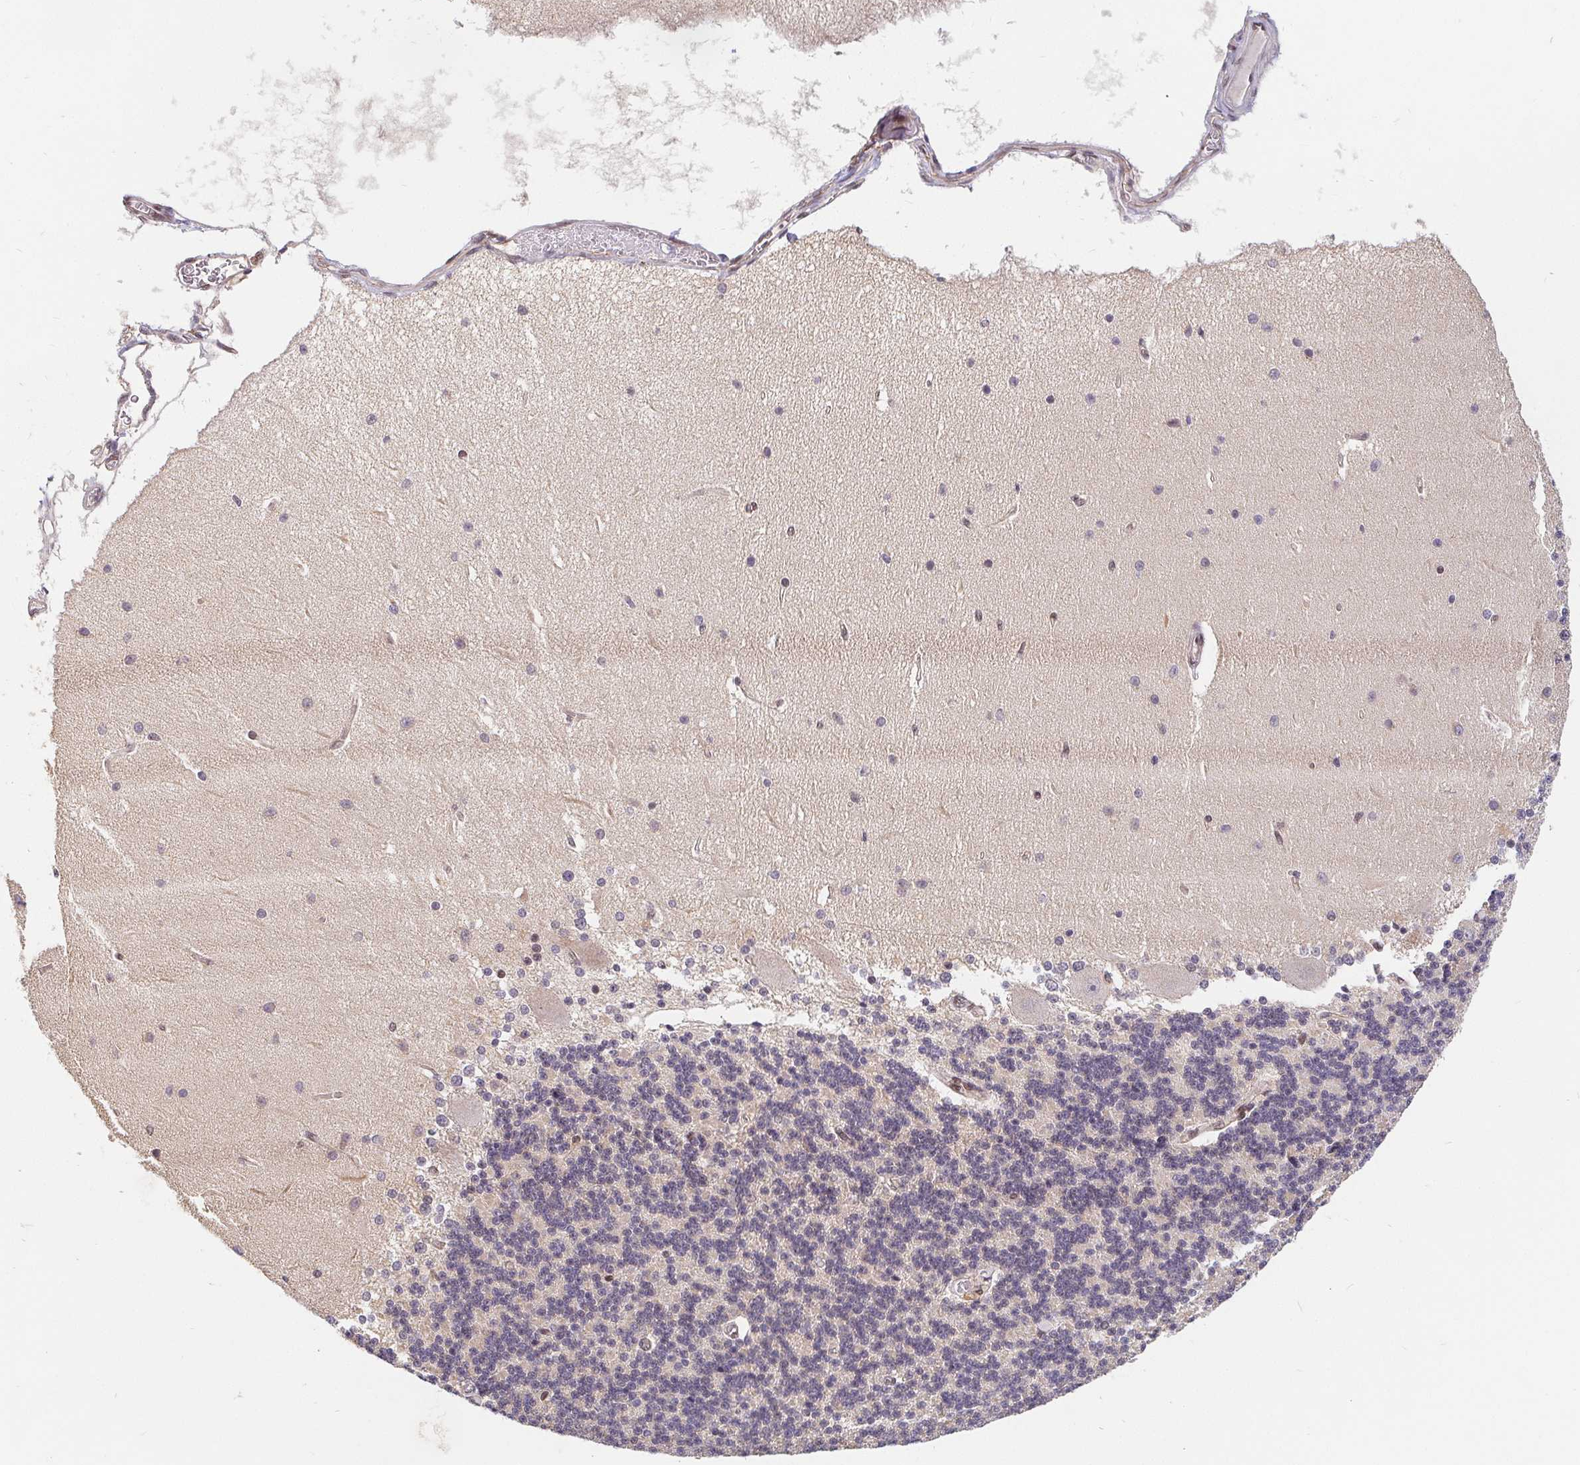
{"staining": {"intensity": "negative", "quantity": "none", "location": "none"}, "tissue": "cerebellum", "cell_type": "Cells in granular layer", "image_type": "normal", "snomed": [{"axis": "morphology", "description": "Normal tissue, NOS"}, {"axis": "topography", "description": "Cerebellum"}], "caption": "IHC of normal human cerebellum demonstrates no staining in cells in granular layer.", "gene": "POU2F1", "patient": {"sex": "female", "age": 54}}